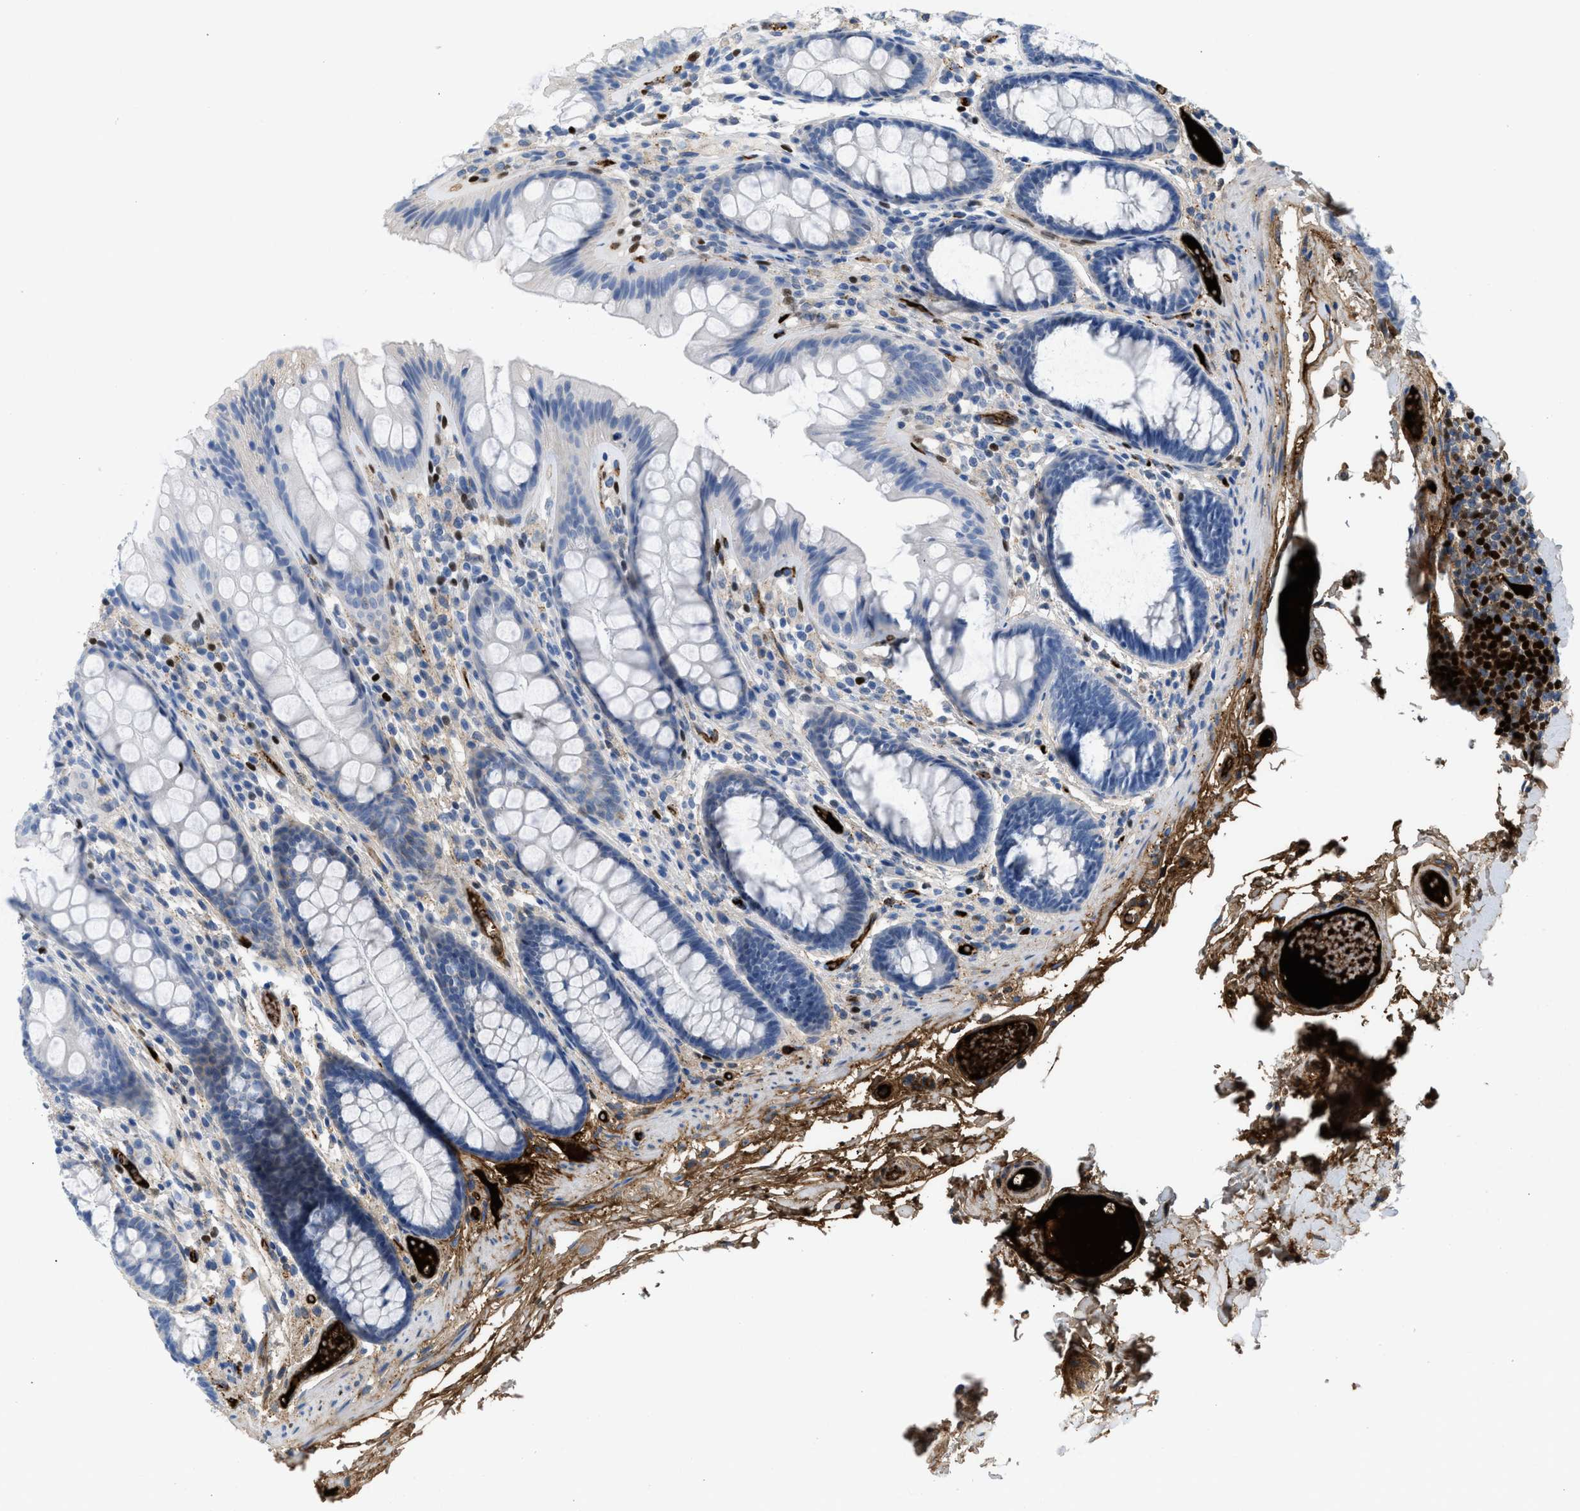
{"staining": {"intensity": "moderate", "quantity": ">75%", "location": "cytoplasmic/membranous"}, "tissue": "colon", "cell_type": "Endothelial cells", "image_type": "normal", "snomed": [{"axis": "morphology", "description": "Normal tissue, NOS"}, {"axis": "topography", "description": "Colon"}], "caption": "This micrograph displays immunohistochemistry (IHC) staining of unremarkable human colon, with medium moderate cytoplasmic/membranous positivity in approximately >75% of endothelial cells.", "gene": "LEF1", "patient": {"sex": "female", "age": 56}}